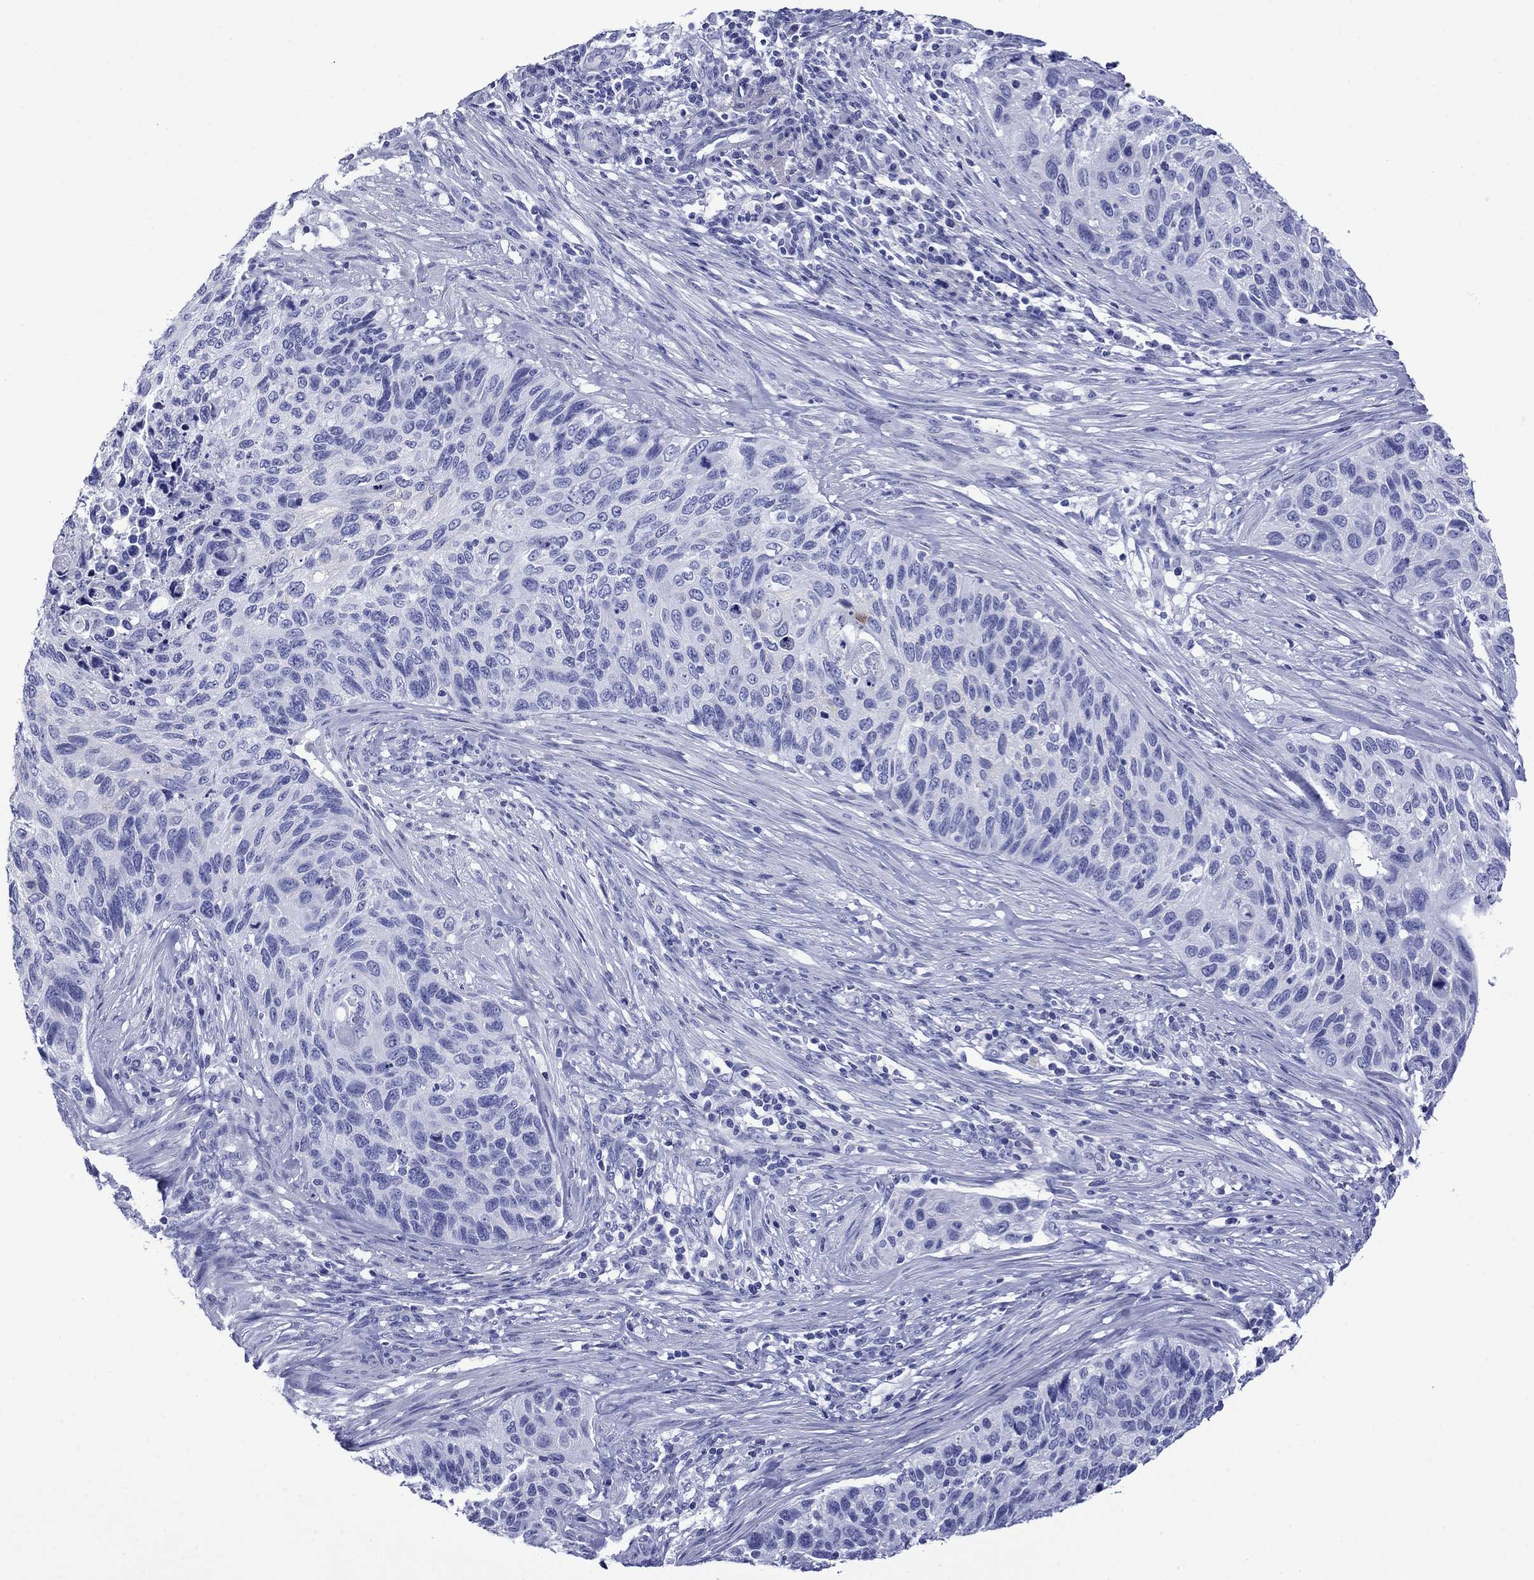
{"staining": {"intensity": "negative", "quantity": "none", "location": "none"}, "tissue": "cervical cancer", "cell_type": "Tumor cells", "image_type": "cancer", "snomed": [{"axis": "morphology", "description": "Squamous cell carcinoma, NOS"}, {"axis": "topography", "description": "Cervix"}], "caption": "A high-resolution image shows immunohistochemistry (IHC) staining of cervical cancer (squamous cell carcinoma), which demonstrates no significant staining in tumor cells.", "gene": "ROM1", "patient": {"sex": "female", "age": 70}}